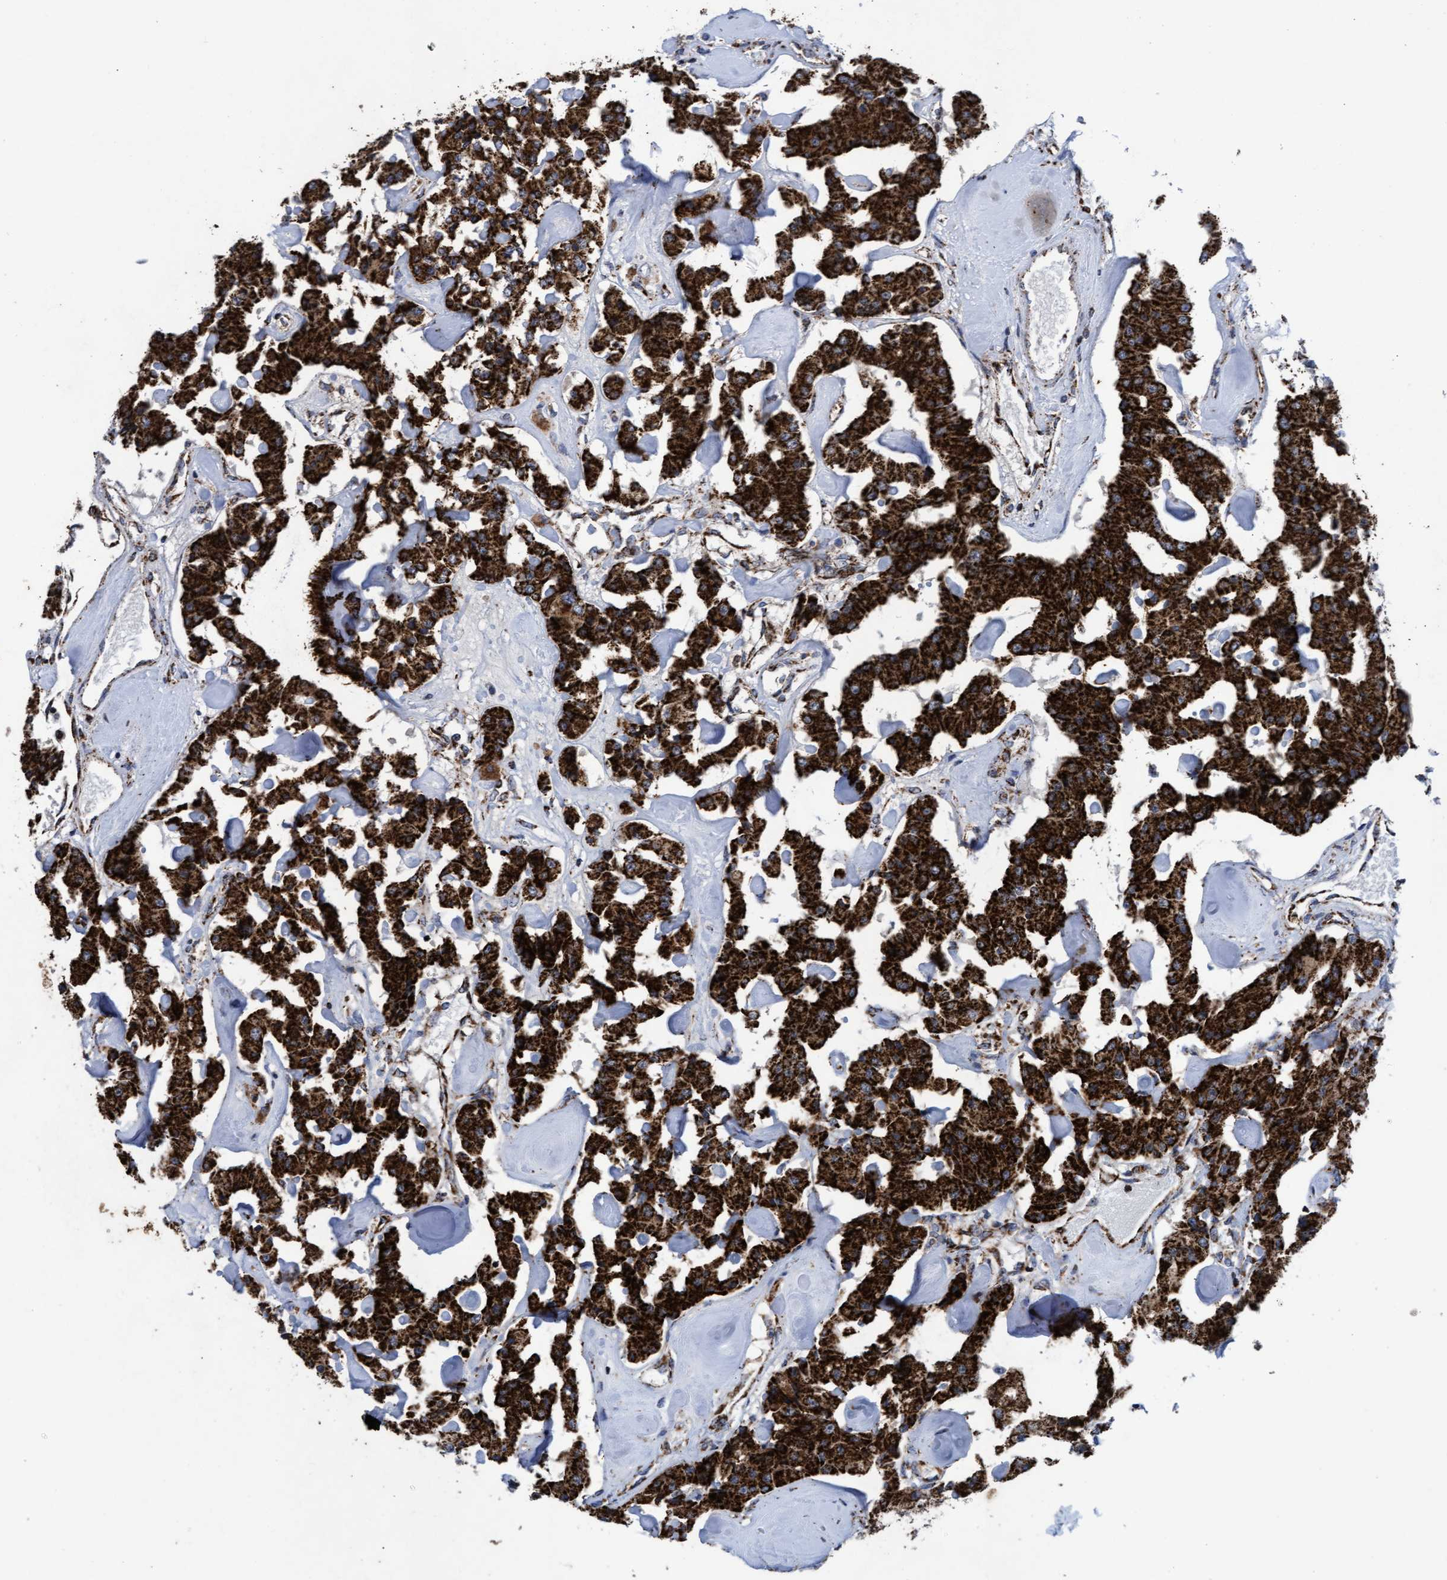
{"staining": {"intensity": "strong", "quantity": ">75%", "location": "cytoplasmic/membranous"}, "tissue": "carcinoid", "cell_type": "Tumor cells", "image_type": "cancer", "snomed": [{"axis": "morphology", "description": "Carcinoid, malignant, NOS"}, {"axis": "topography", "description": "Pancreas"}], "caption": "Tumor cells reveal strong cytoplasmic/membranous positivity in about >75% of cells in malignant carcinoid.", "gene": "MRPL38", "patient": {"sex": "male", "age": 41}}